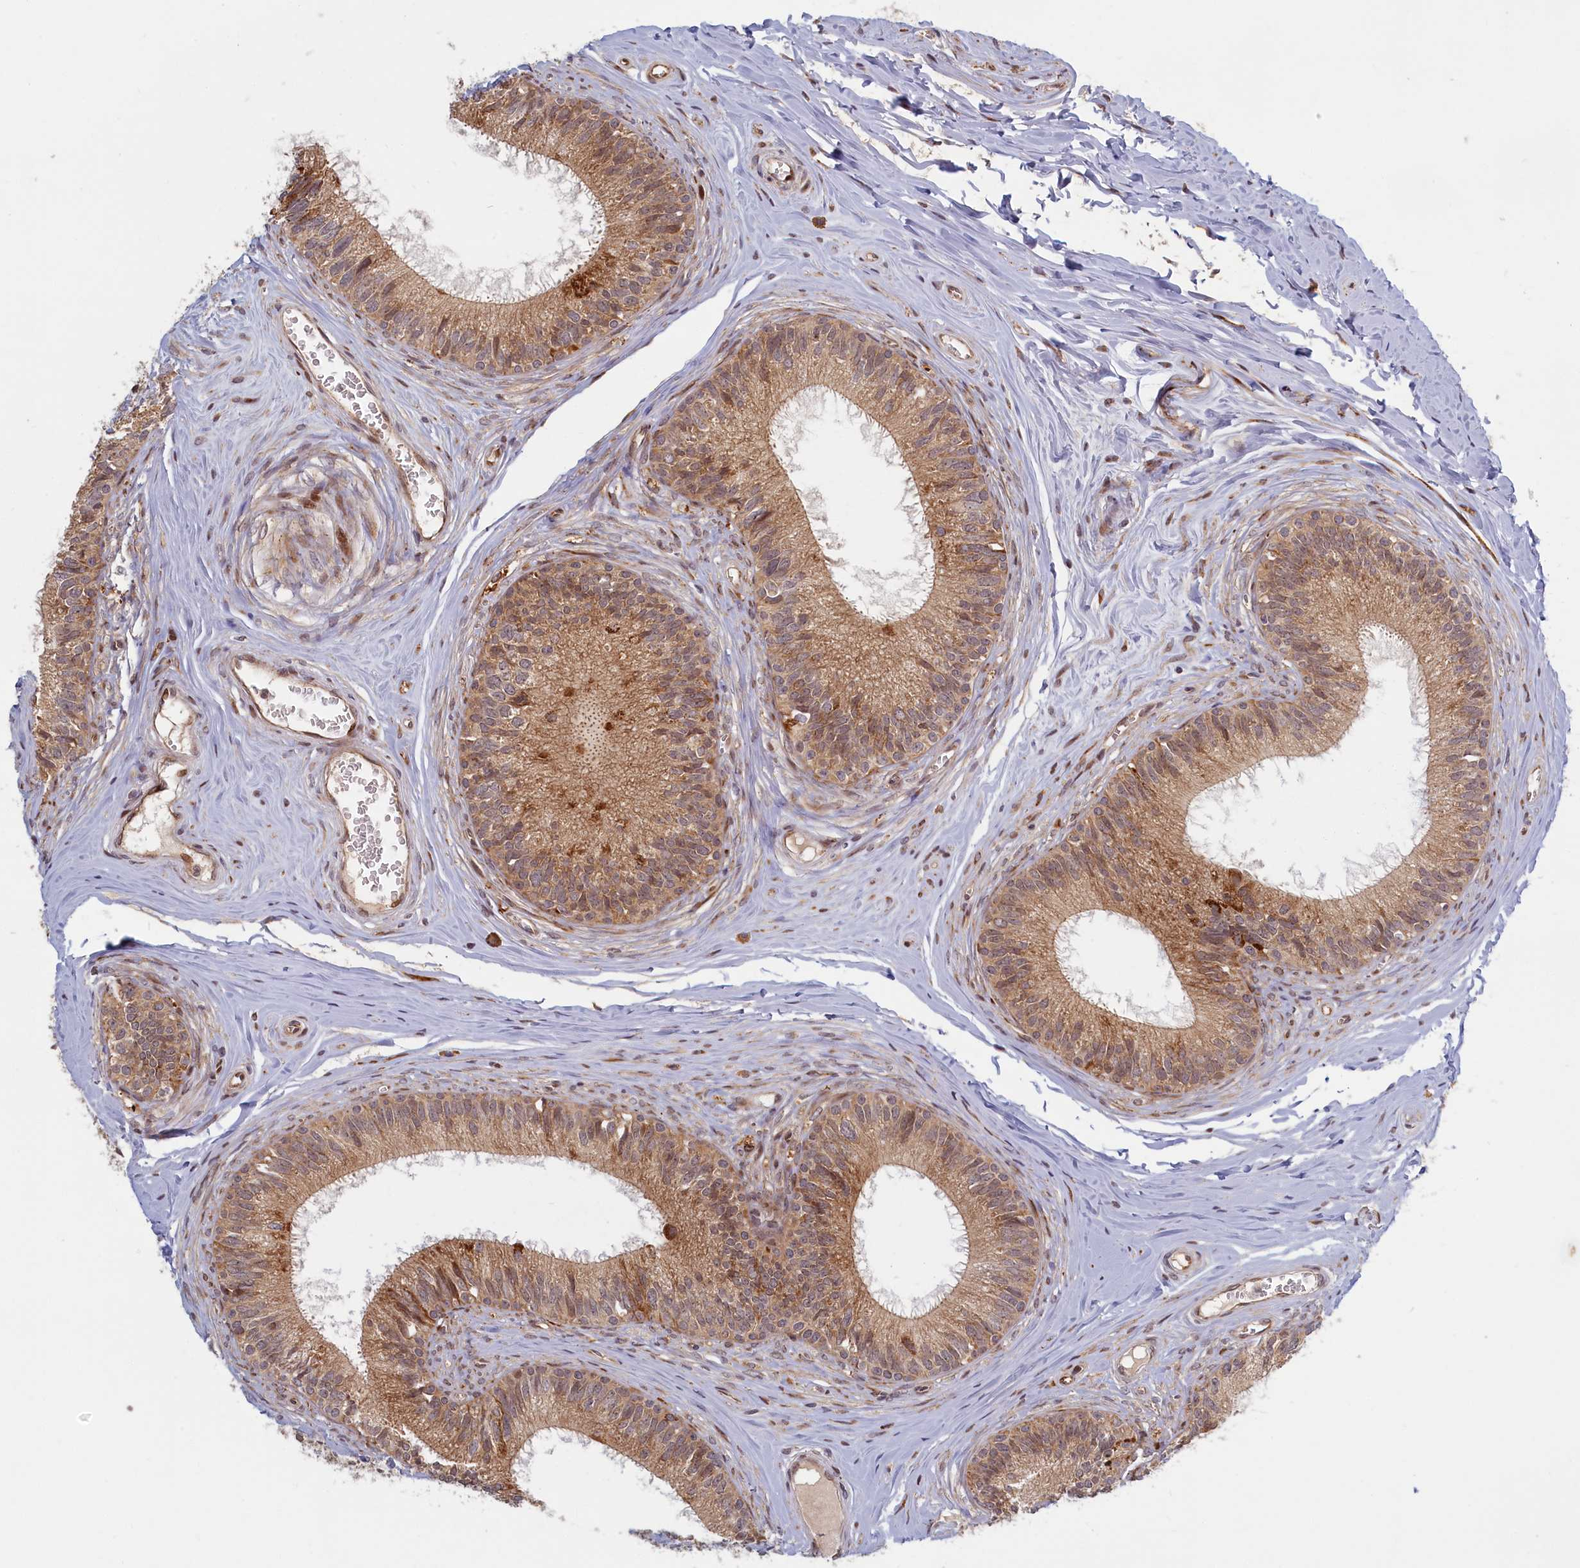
{"staining": {"intensity": "moderate", "quantity": ">75%", "location": "cytoplasmic/membranous"}, "tissue": "epididymis", "cell_type": "Glandular cells", "image_type": "normal", "snomed": [{"axis": "morphology", "description": "Normal tissue, NOS"}, {"axis": "topography", "description": "Epididymis"}], "caption": "Protein staining of normal epididymis displays moderate cytoplasmic/membranous staining in approximately >75% of glandular cells.", "gene": "PLA2G10", "patient": {"sex": "male", "age": 33}}